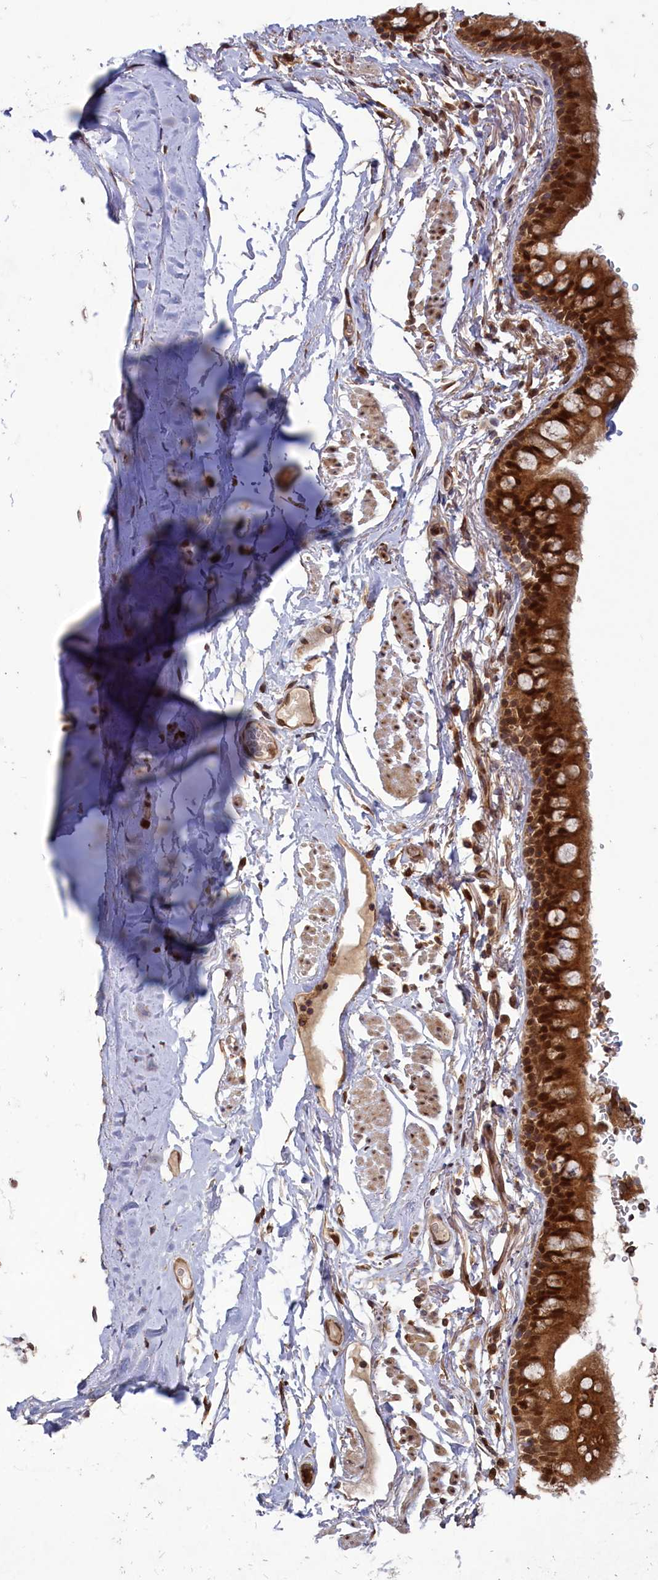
{"staining": {"intensity": "moderate", "quantity": ">75%", "location": "cytoplasmic/membranous,nuclear"}, "tissue": "adipose tissue", "cell_type": "Adipocytes", "image_type": "normal", "snomed": [{"axis": "morphology", "description": "Normal tissue, NOS"}, {"axis": "topography", "description": "Lymph node"}, {"axis": "topography", "description": "Bronchus"}], "caption": "The image displays immunohistochemical staining of benign adipose tissue. There is moderate cytoplasmic/membranous,nuclear staining is identified in about >75% of adipocytes.", "gene": "NAE1", "patient": {"sex": "male", "age": 63}}